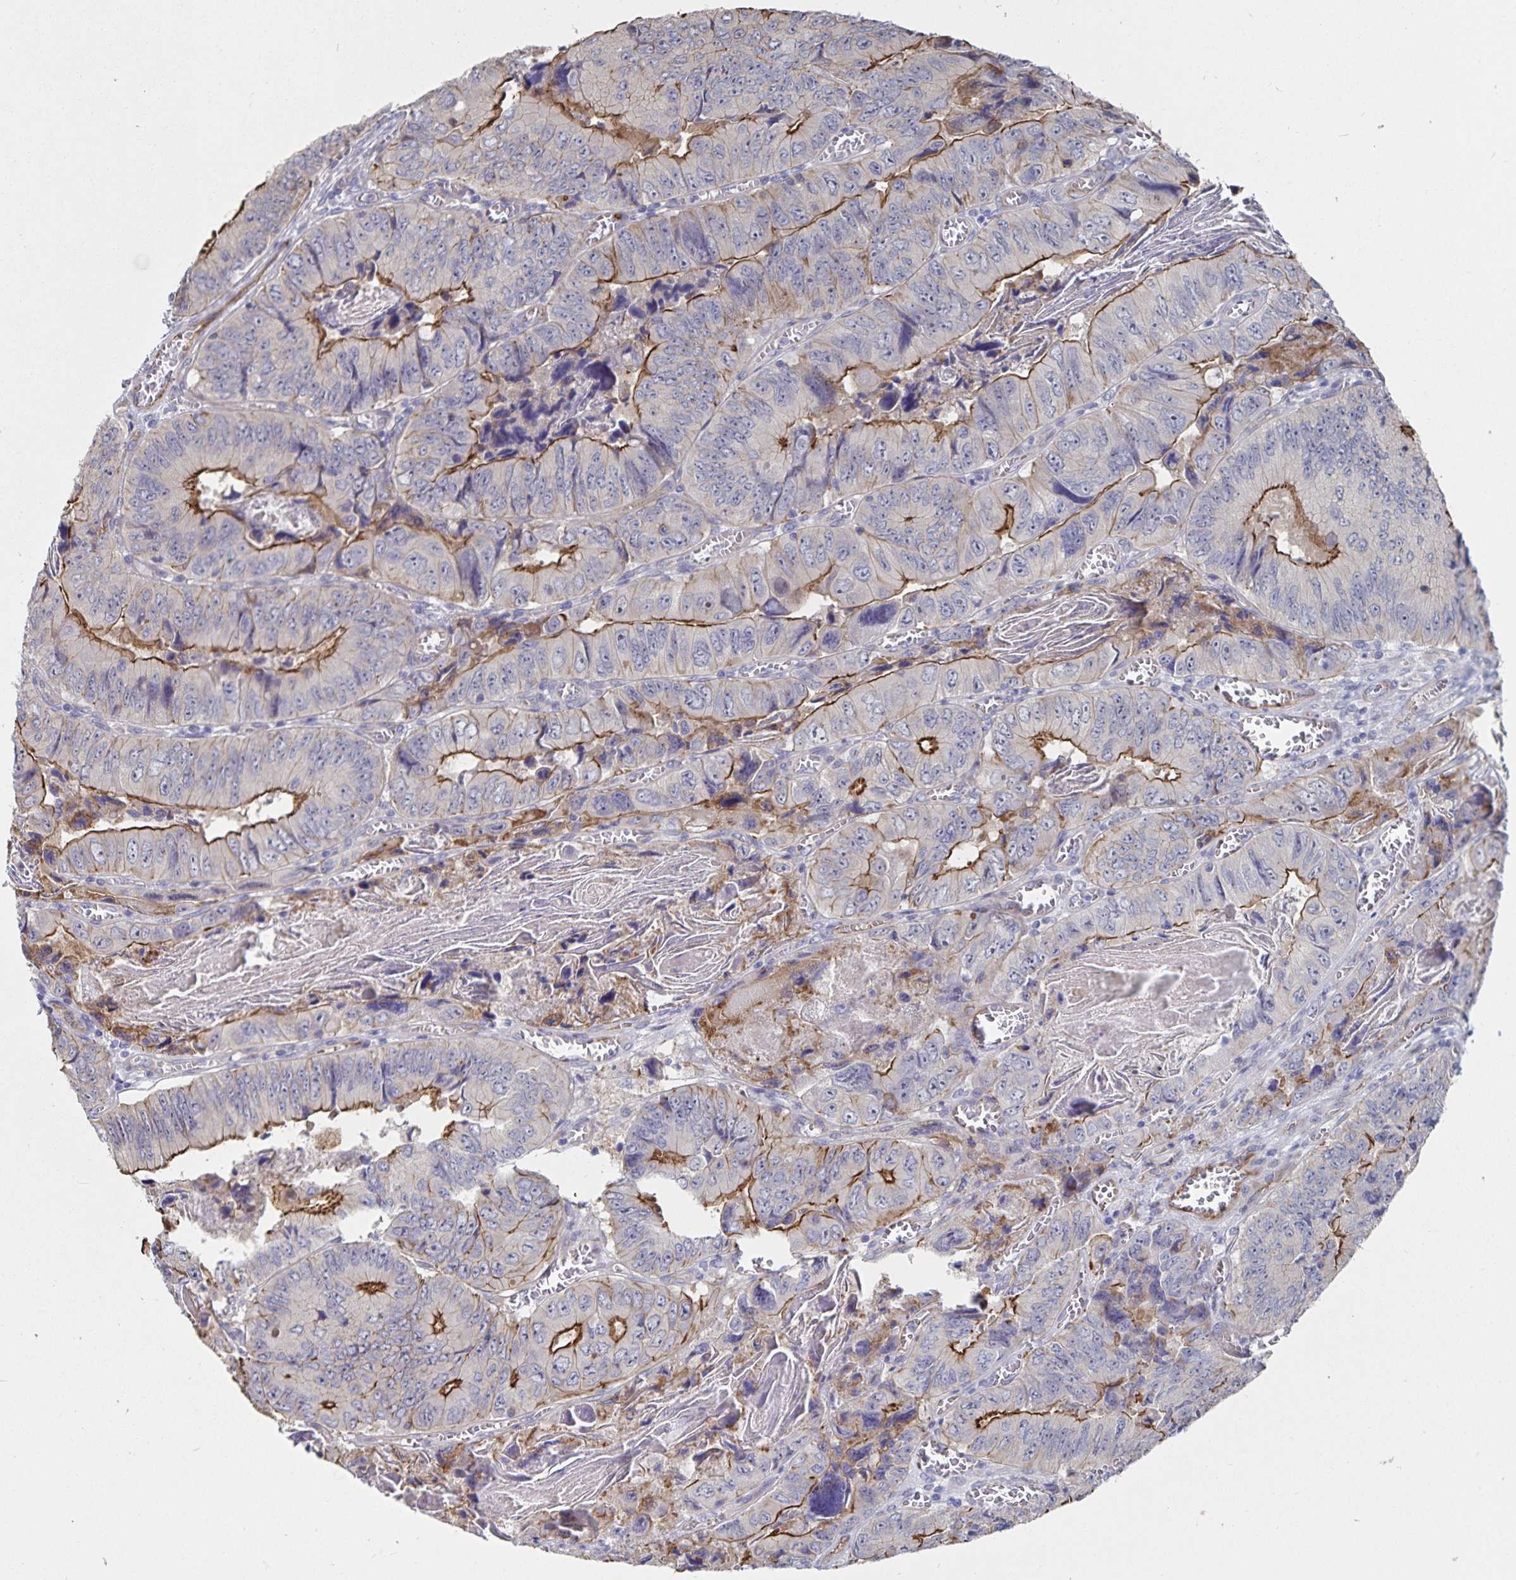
{"staining": {"intensity": "moderate", "quantity": "25%-75%", "location": "cytoplasmic/membranous"}, "tissue": "colorectal cancer", "cell_type": "Tumor cells", "image_type": "cancer", "snomed": [{"axis": "morphology", "description": "Adenocarcinoma, NOS"}, {"axis": "topography", "description": "Colon"}], "caption": "This histopathology image shows IHC staining of human colorectal cancer, with medium moderate cytoplasmic/membranous expression in approximately 25%-75% of tumor cells.", "gene": "SSTR1", "patient": {"sex": "female", "age": 84}}